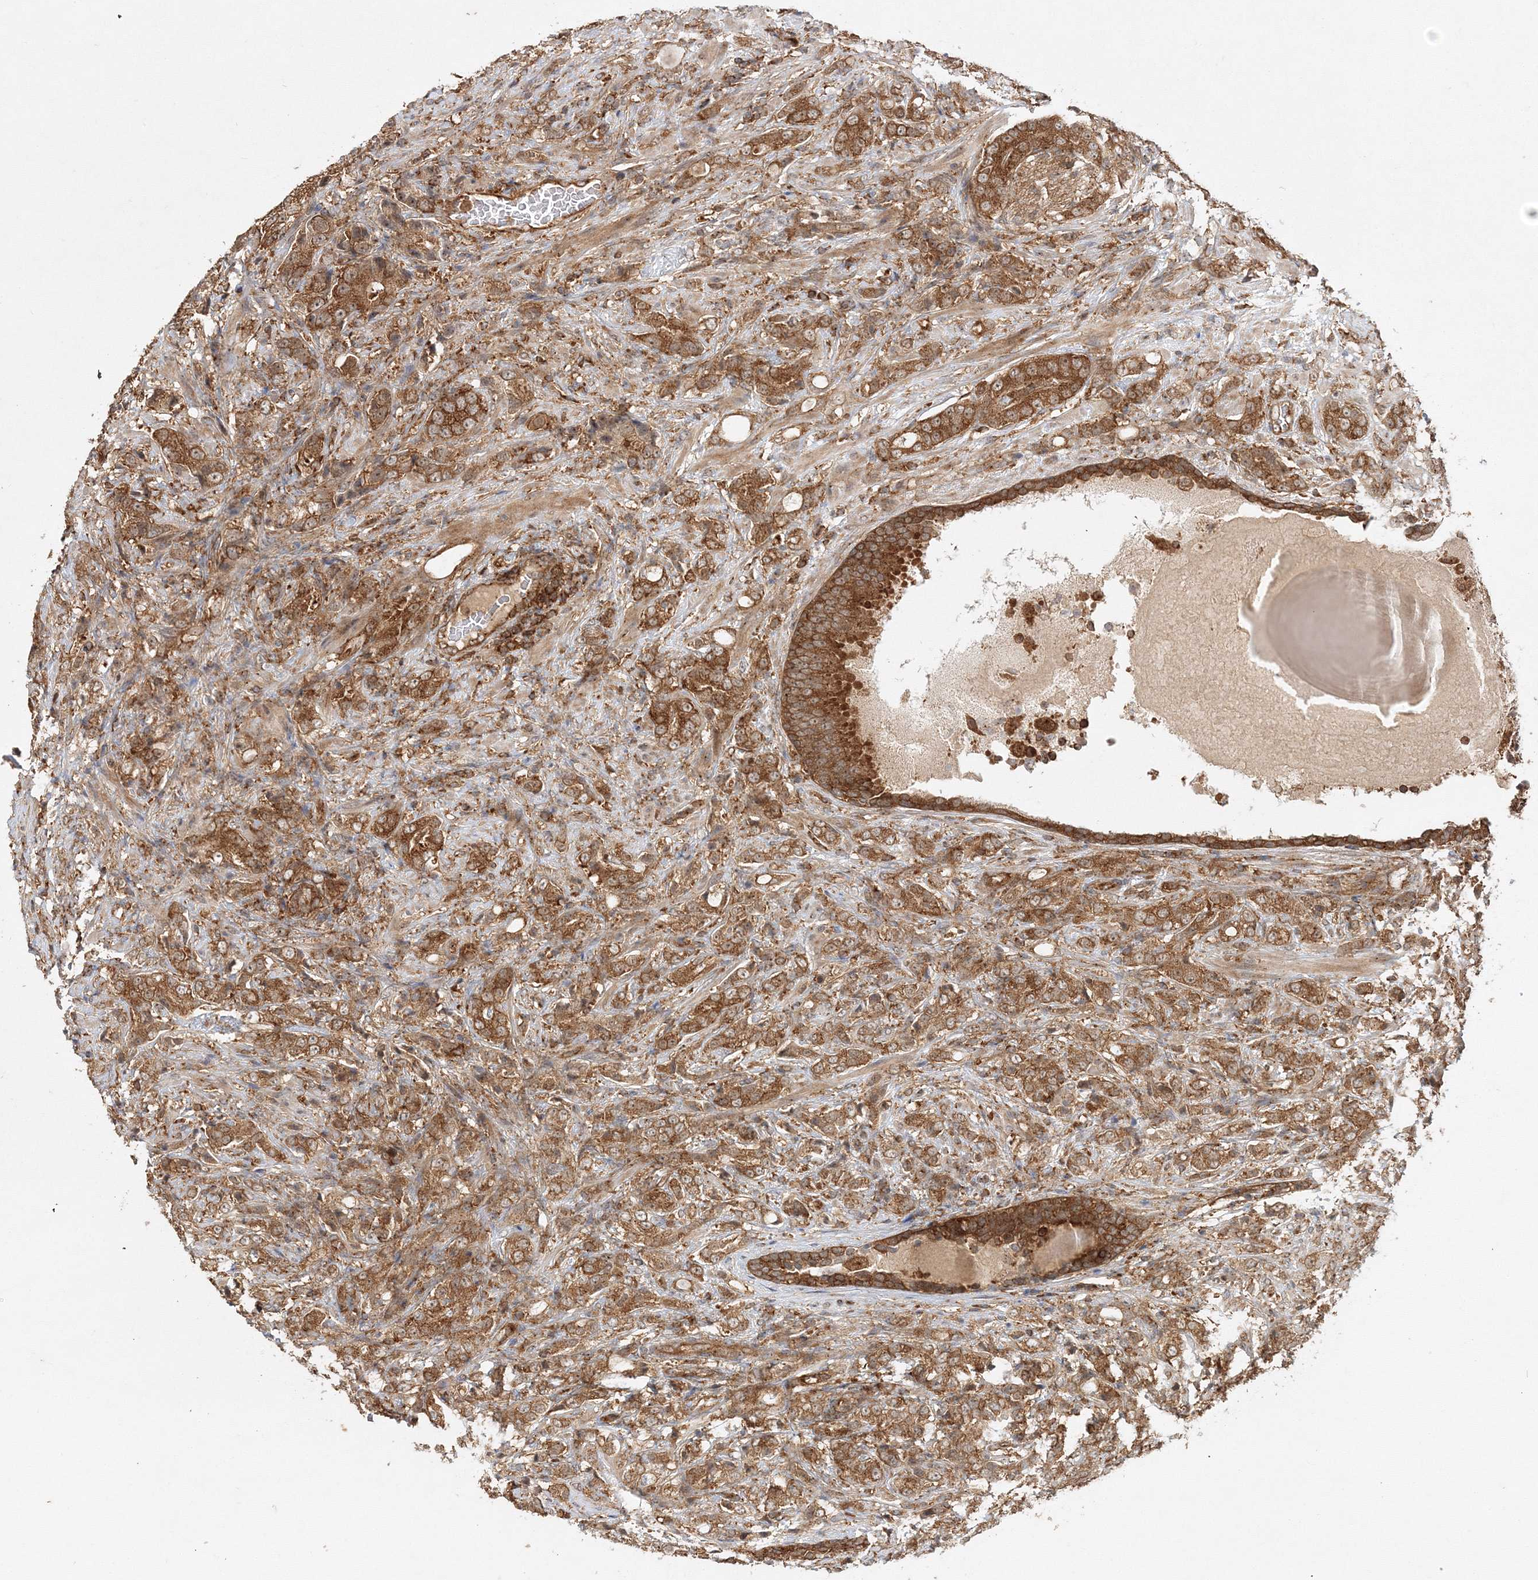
{"staining": {"intensity": "moderate", "quantity": ">75%", "location": "cytoplasmic/membranous"}, "tissue": "prostate cancer", "cell_type": "Tumor cells", "image_type": "cancer", "snomed": [{"axis": "morphology", "description": "Adenocarcinoma, High grade"}, {"axis": "topography", "description": "Prostate"}], "caption": "Adenocarcinoma (high-grade) (prostate) stained with DAB immunohistochemistry demonstrates medium levels of moderate cytoplasmic/membranous staining in about >75% of tumor cells. Immunohistochemistry stains the protein in brown and the nuclei are stained blue.", "gene": "WDR37", "patient": {"sex": "male", "age": 57}}